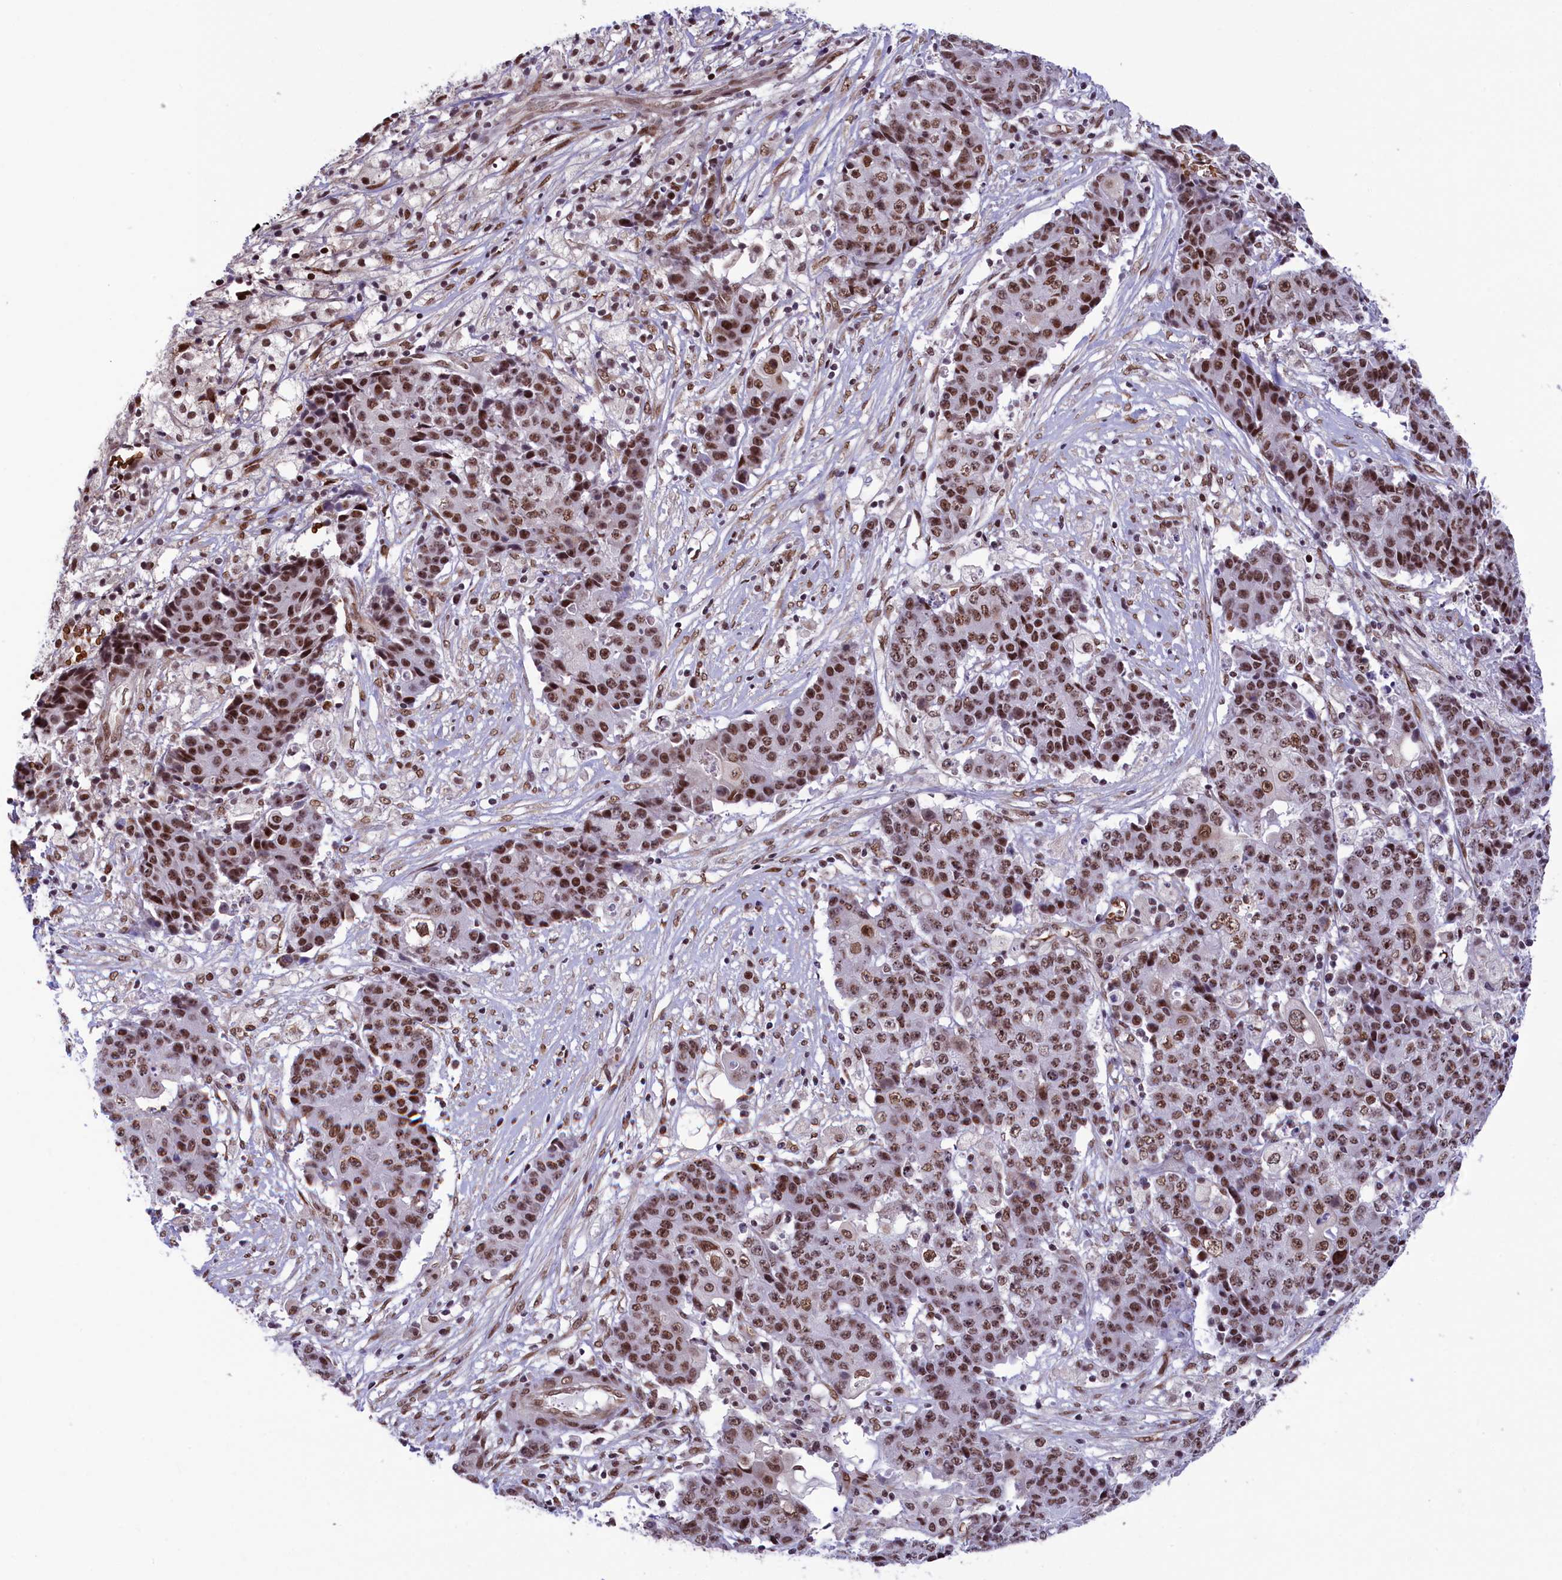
{"staining": {"intensity": "strong", "quantity": ">75%", "location": "nuclear"}, "tissue": "ovarian cancer", "cell_type": "Tumor cells", "image_type": "cancer", "snomed": [{"axis": "morphology", "description": "Carcinoma, endometroid"}, {"axis": "topography", "description": "Ovary"}], "caption": "Protein staining of ovarian cancer (endometroid carcinoma) tissue shows strong nuclear expression in approximately >75% of tumor cells.", "gene": "MPHOSPH8", "patient": {"sex": "female", "age": 42}}